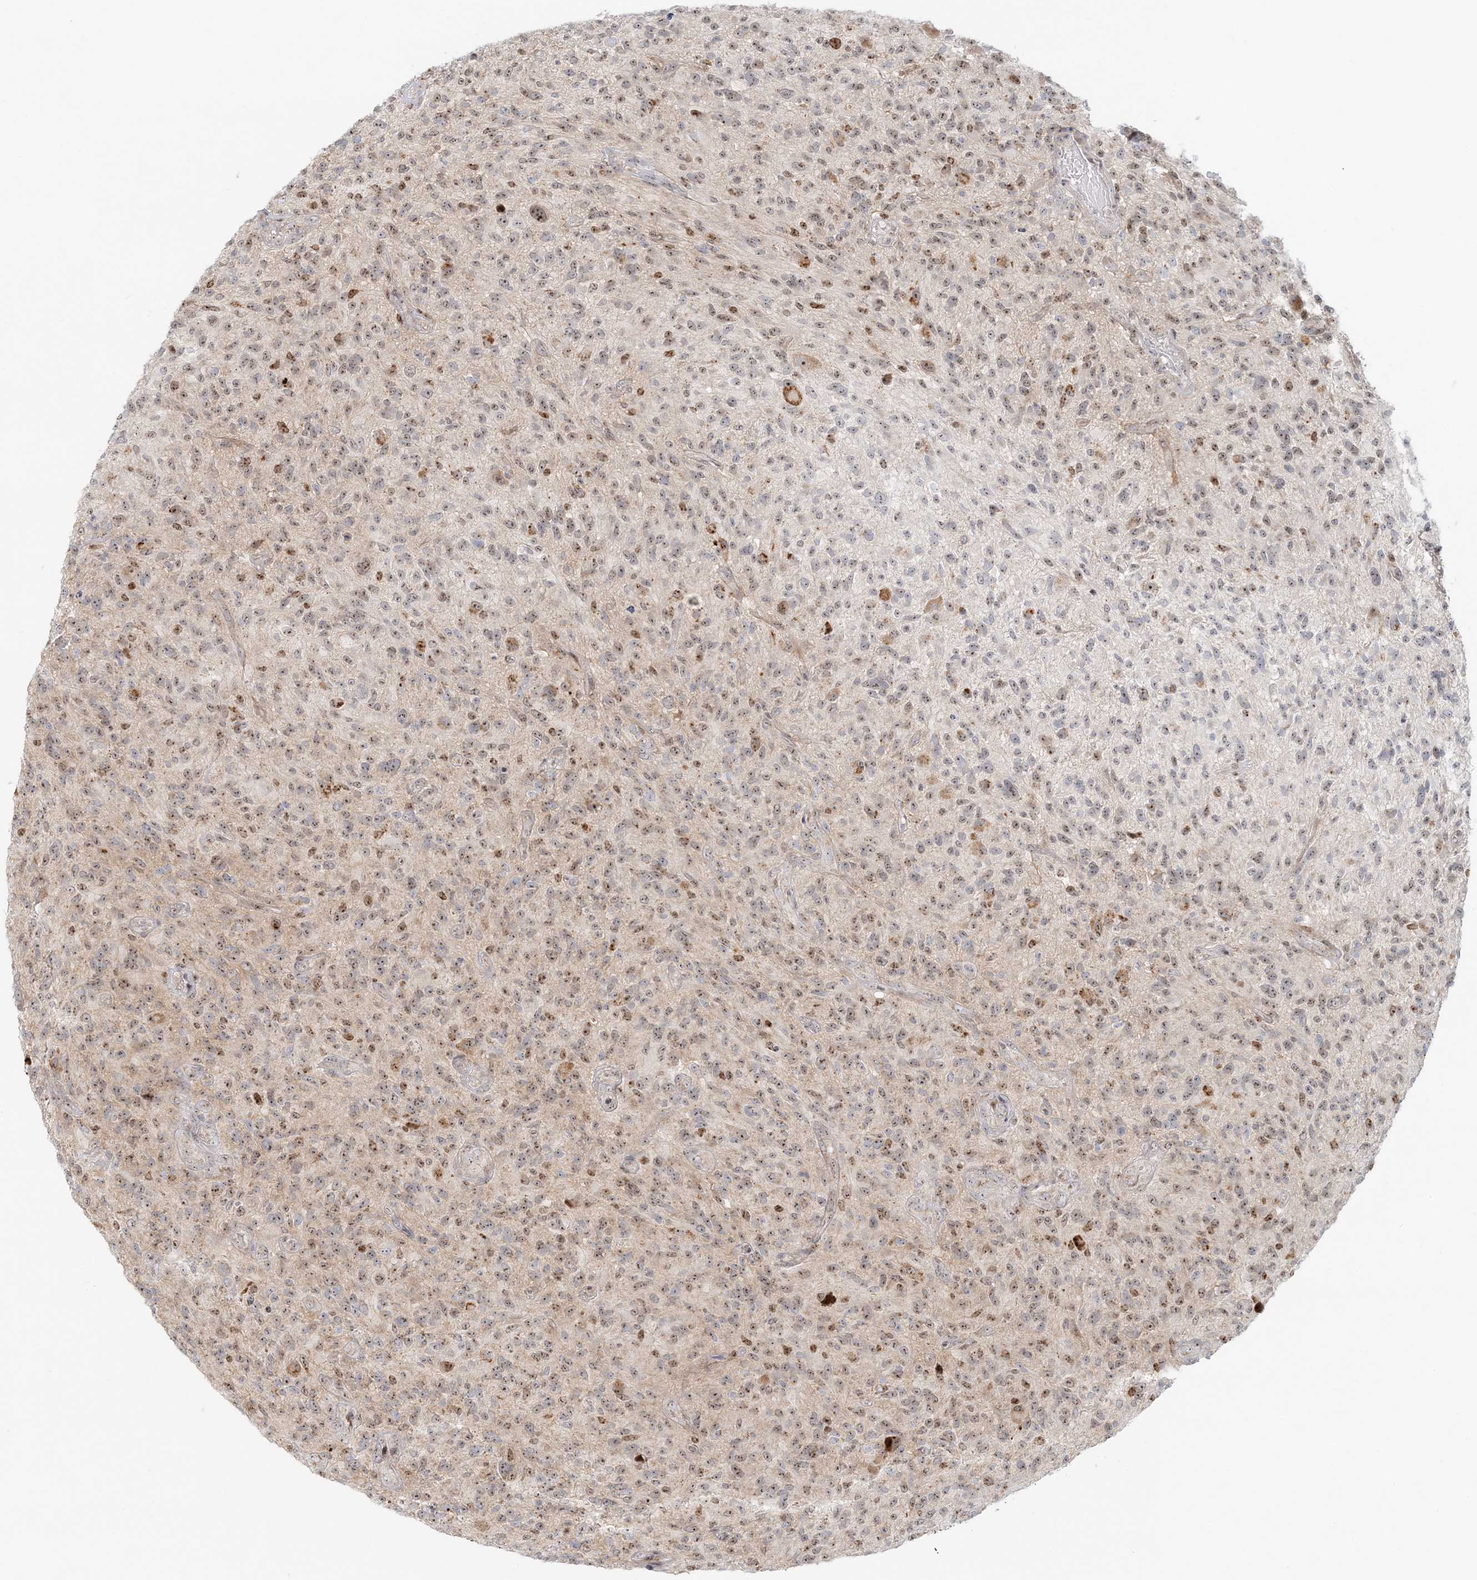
{"staining": {"intensity": "moderate", "quantity": ">75%", "location": "nuclear"}, "tissue": "glioma", "cell_type": "Tumor cells", "image_type": "cancer", "snomed": [{"axis": "morphology", "description": "Glioma, malignant, High grade"}, {"axis": "topography", "description": "Brain"}], "caption": "Glioma was stained to show a protein in brown. There is medium levels of moderate nuclear expression in approximately >75% of tumor cells.", "gene": "UBE2F", "patient": {"sex": "male", "age": 47}}